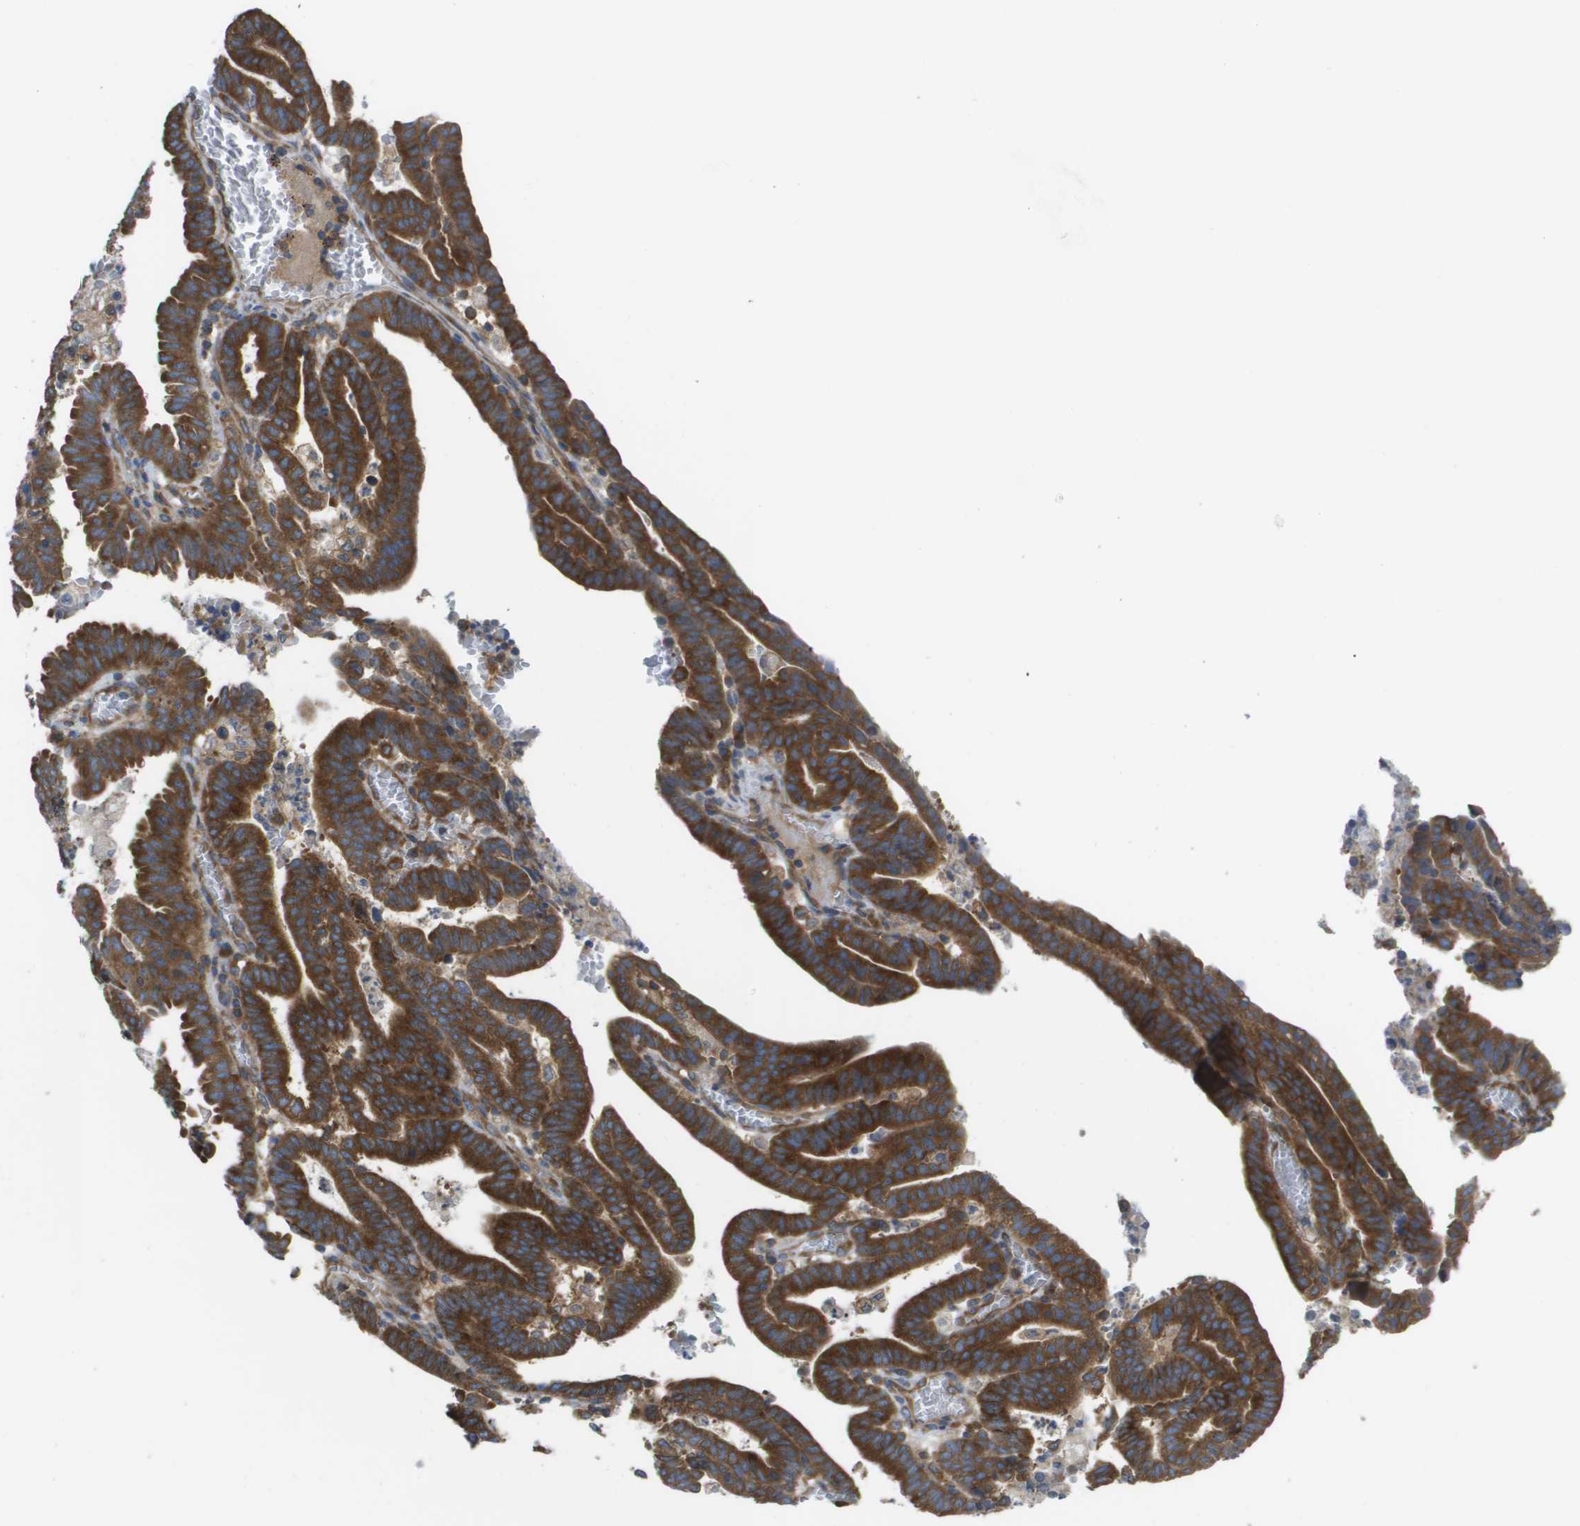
{"staining": {"intensity": "strong", "quantity": ">75%", "location": "cytoplasmic/membranous"}, "tissue": "endometrial cancer", "cell_type": "Tumor cells", "image_type": "cancer", "snomed": [{"axis": "morphology", "description": "Adenocarcinoma, NOS"}, {"axis": "topography", "description": "Uterus"}], "caption": "Tumor cells show high levels of strong cytoplasmic/membranous staining in approximately >75% of cells in endometrial adenocarcinoma.", "gene": "EIF4G2", "patient": {"sex": "female", "age": 83}}